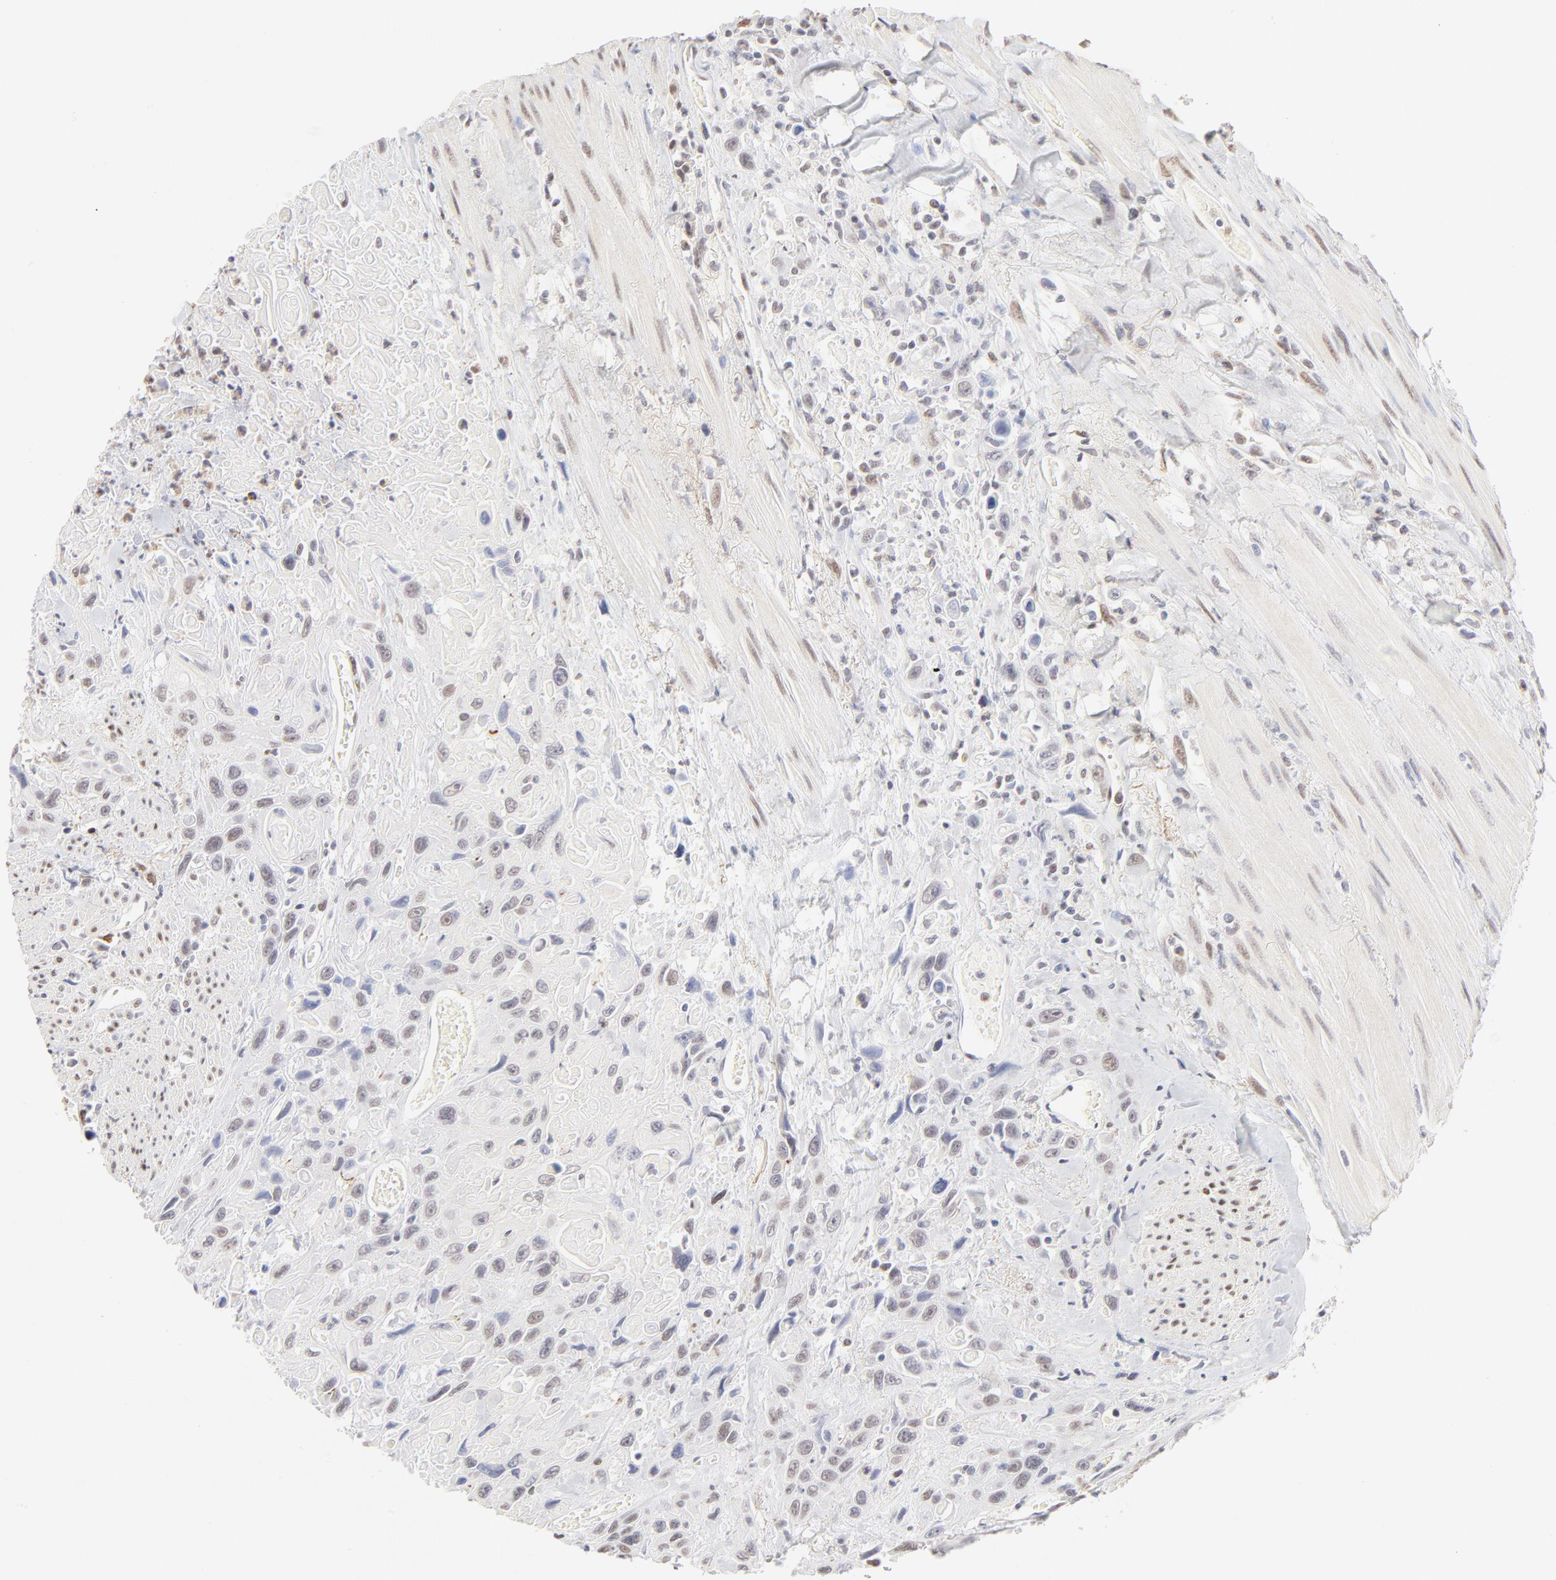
{"staining": {"intensity": "weak", "quantity": "<25%", "location": "nuclear"}, "tissue": "urothelial cancer", "cell_type": "Tumor cells", "image_type": "cancer", "snomed": [{"axis": "morphology", "description": "Urothelial carcinoma, High grade"}, {"axis": "topography", "description": "Urinary bladder"}], "caption": "Immunohistochemistry histopathology image of human urothelial carcinoma (high-grade) stained for a protein (brown), which shows no positivity in tumor cells.", "gene": "PBX1", "patient": {"sex": "female", "age": 84}}